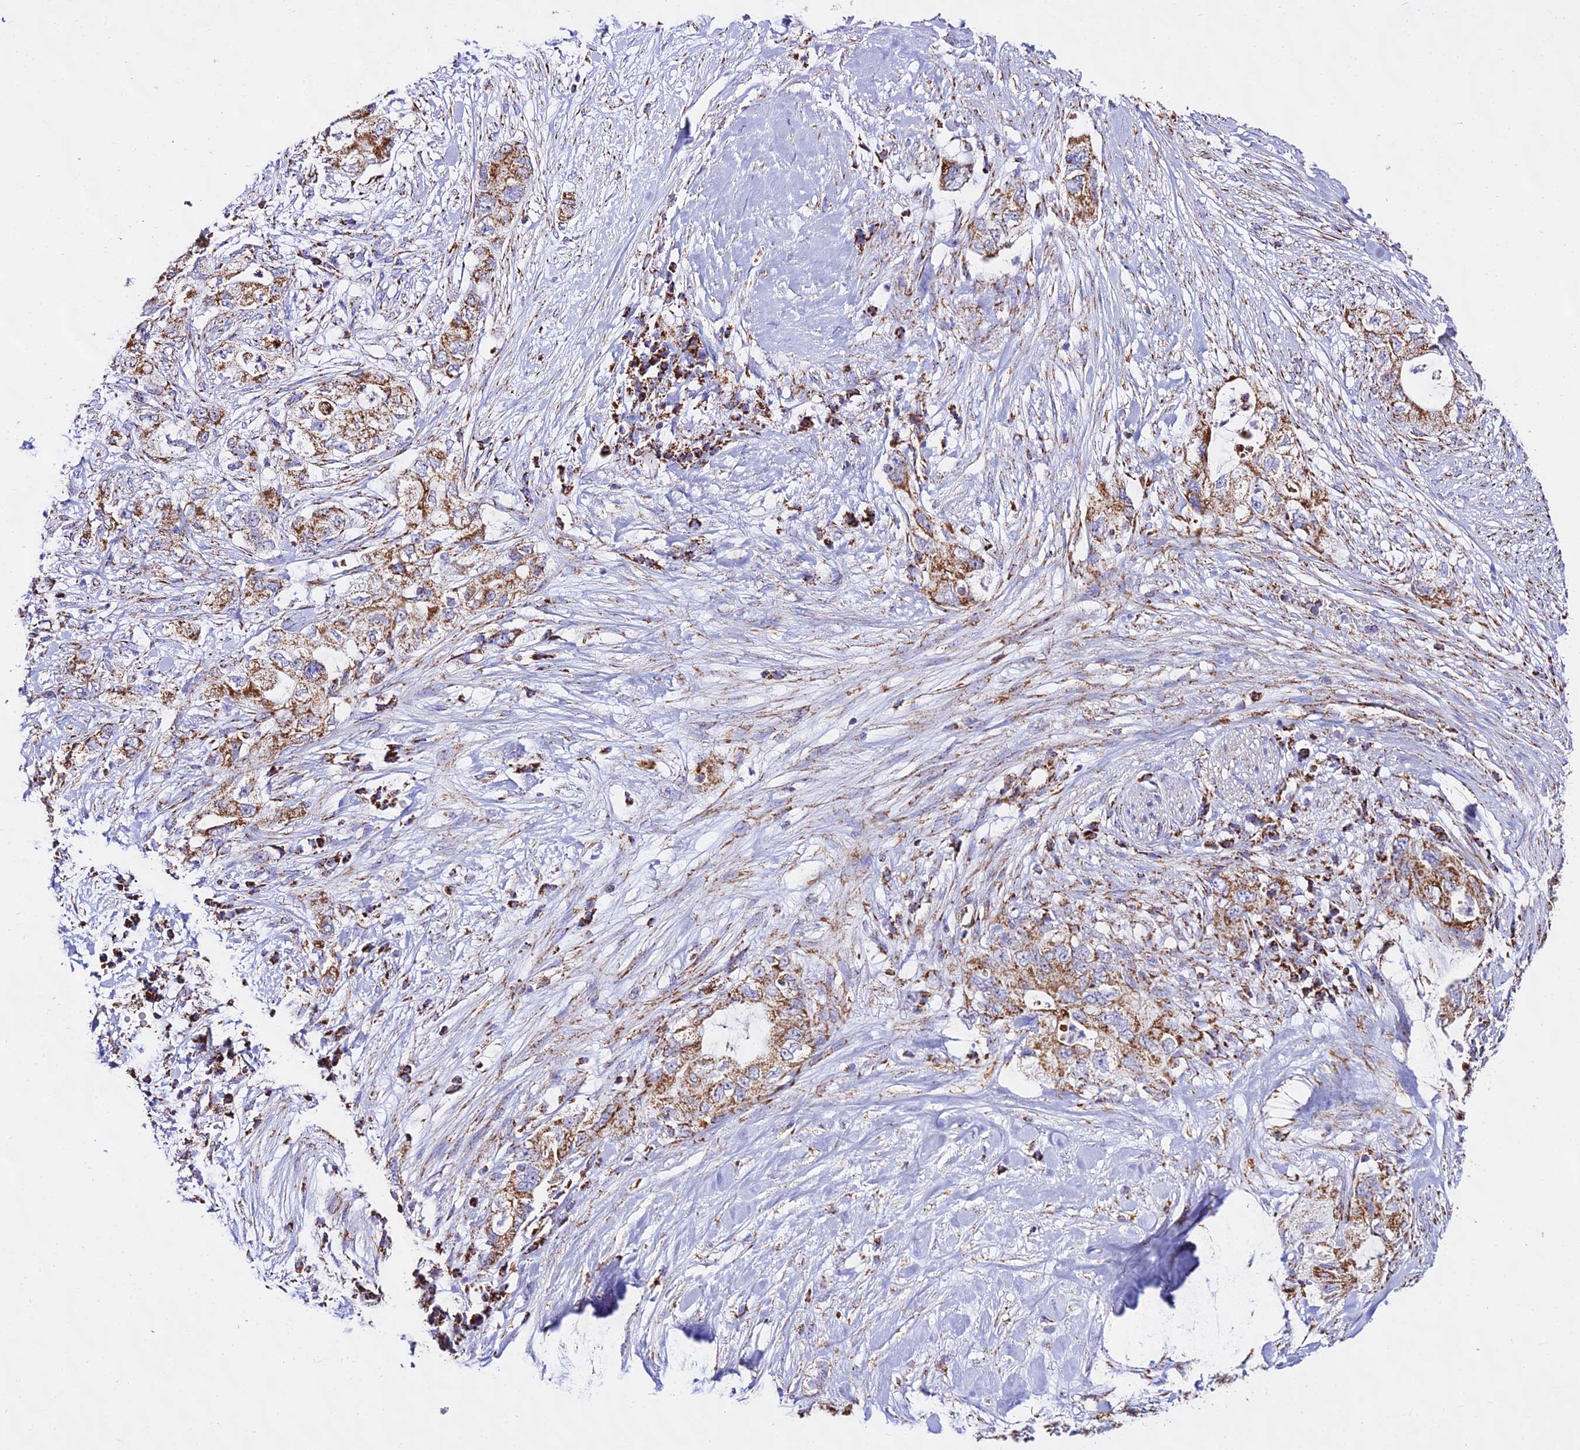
{"staining": {"intensity": "strong", "quantity": ">75%", "location": "cytoplasmic/membranous"}, "tissue": "pancreatic cancer", "cell_type": "Tumor cells", "image_type": "cancer", "snomed": [{"axis": "morphology", "description": "Adenocarcinoma, NOS"}, {"axis": "topography", "description": "Pancreas"}], "caption": "Adenocarcinoma (pancreatic) stained for a protein exhibits strong cytoplasmic/membranous positivity in tumor cells.", "gene": "ATP5PD", "patient": {"sex": "female", "age": 73}}